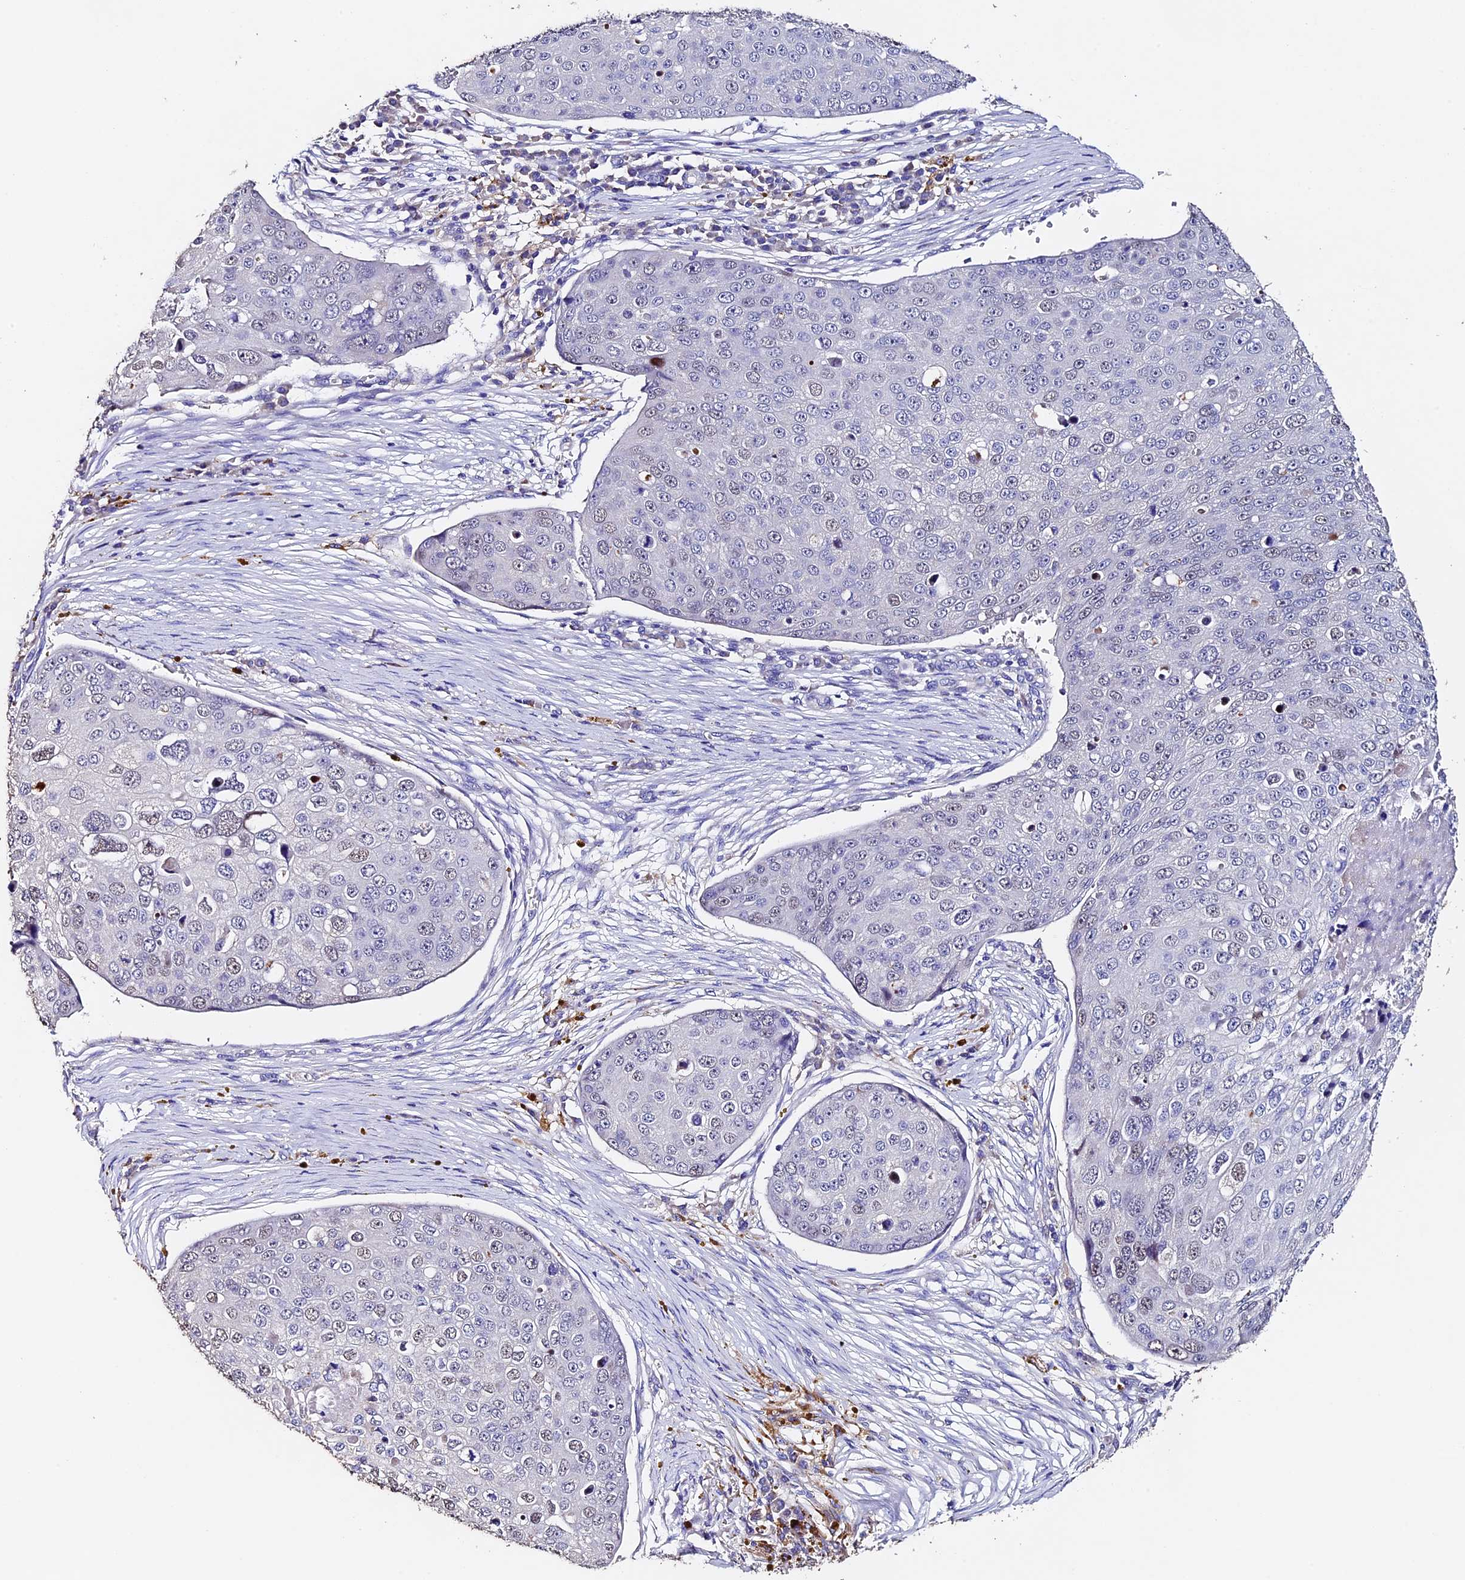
{"staining": {"intensity": "weak", "quantity": "<25%", "location": "nuclear"}, "tissue": "skin cancer", "cell_type": "Tumor cells", "image_type": "cancer", "snomed": [{"axis": "morphology", "description": "Squamous cell carcinoma, NOS"}, {"axis": "topography", "description": "Skin"}], "caption": "Immunohistochemical staining of skin cancer (squamous cell carcinoma) reveals no significant staining in tumor cells. Brightfield microscopy of IHC stained with DAB (3,3'-diaminobenzidine) (brown) and hematoxylin (blue), captured at high magnification.", "gene": "FBXW9", "patient": {"sex": "male", "age": 71}}